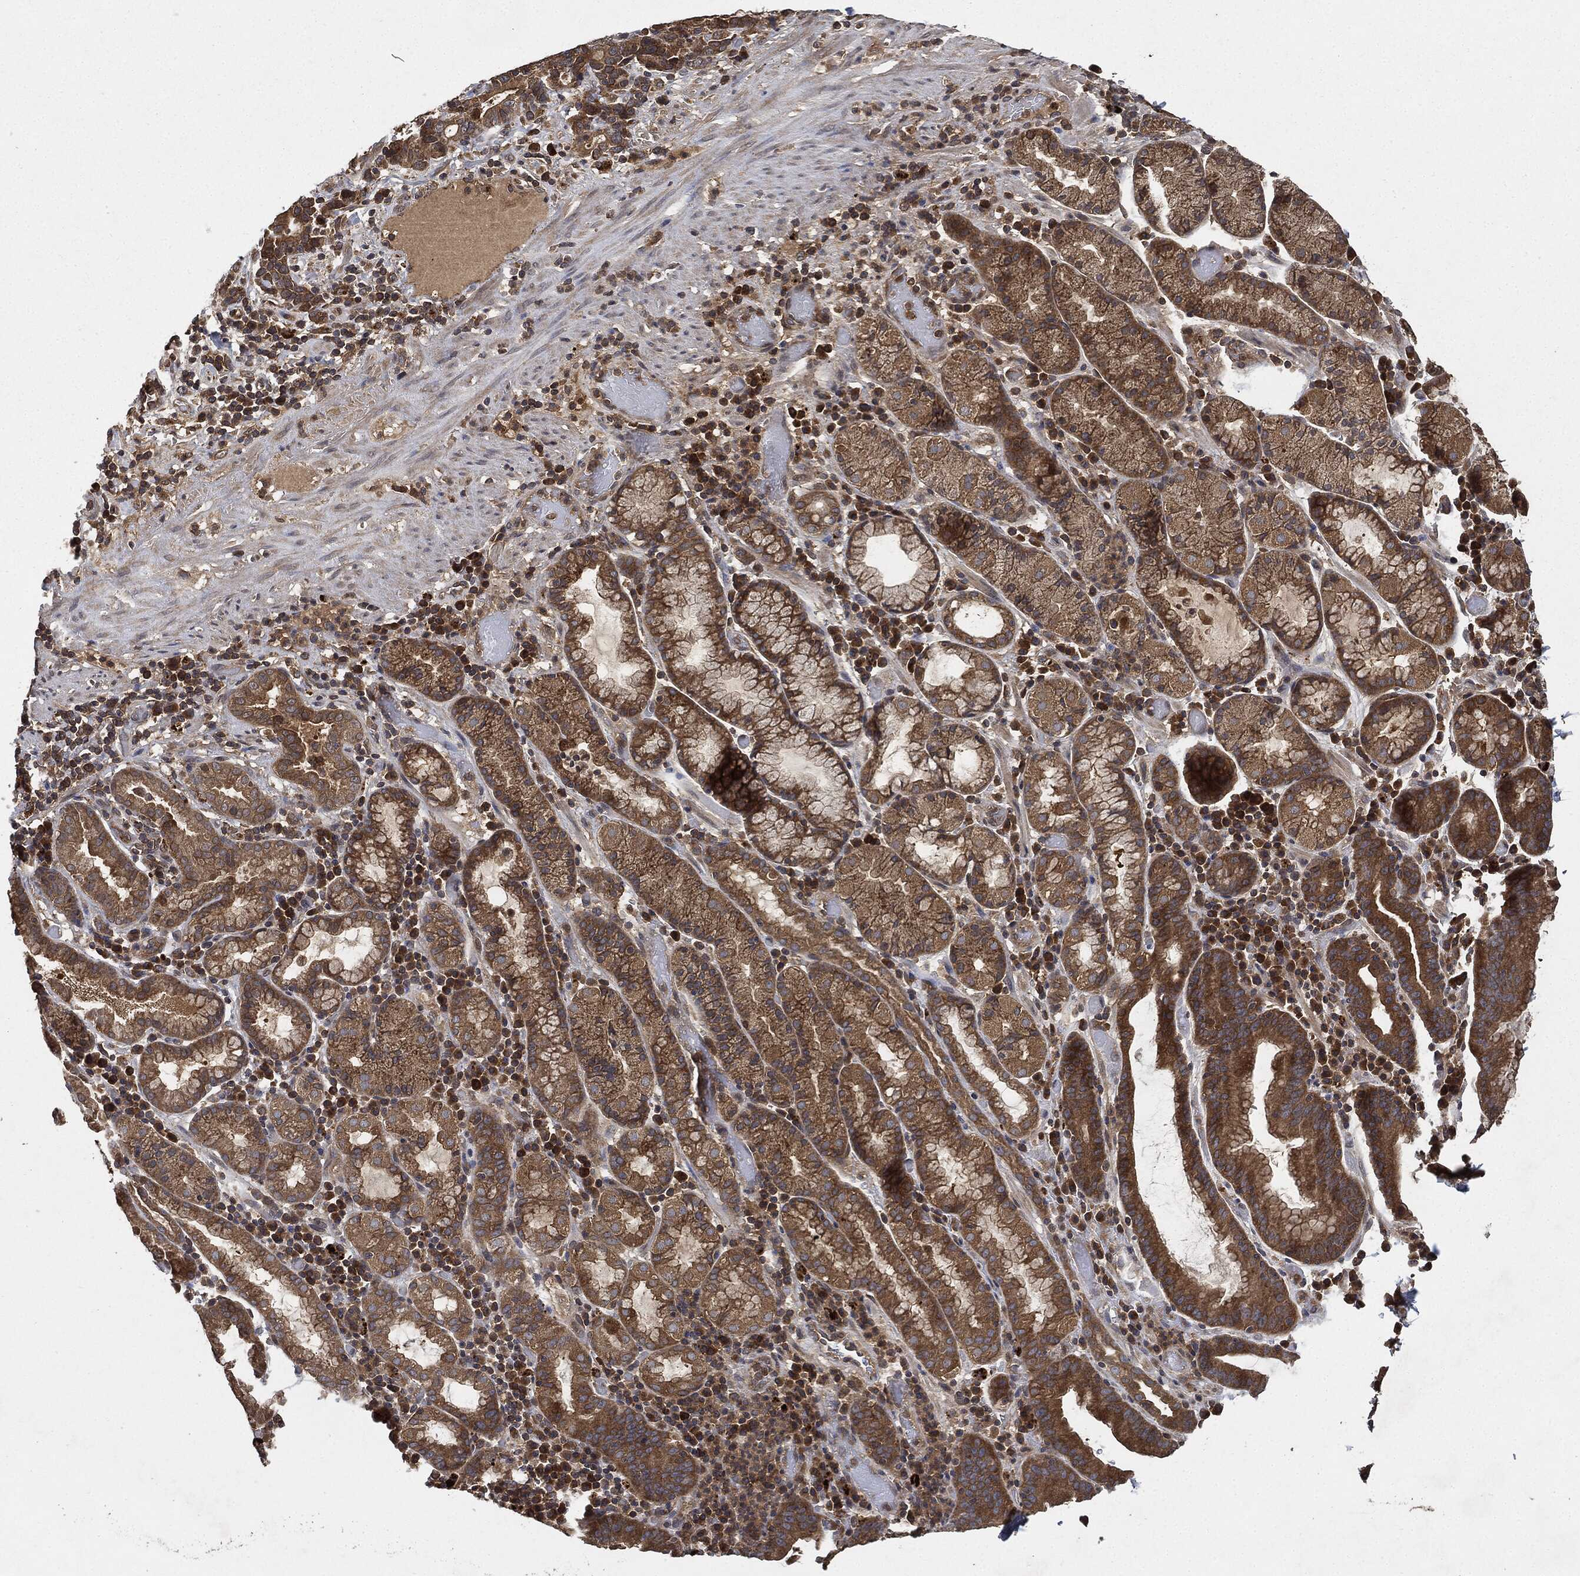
{"staining": {"intensity": "strong", "quantity": ">75%", "location": "cytoplasmic/membranous"}, "tissue": "stomach cancer", "cell_type": "Tumor cells", "image_type": "cancer", "snomed": [{"axis": "morphology", "description": "Adenocarcinoma, NOS"}, {"axis": "topography", "description": "Stomach"}], "caption": "IHC of adenocarcinoma (stomach) exhibits high levels of strong cytoplasmic/membranous expression in about >75% of tumor cells.", "gene": "BRAF", "patient": {"sex": "male", "age": 79}}